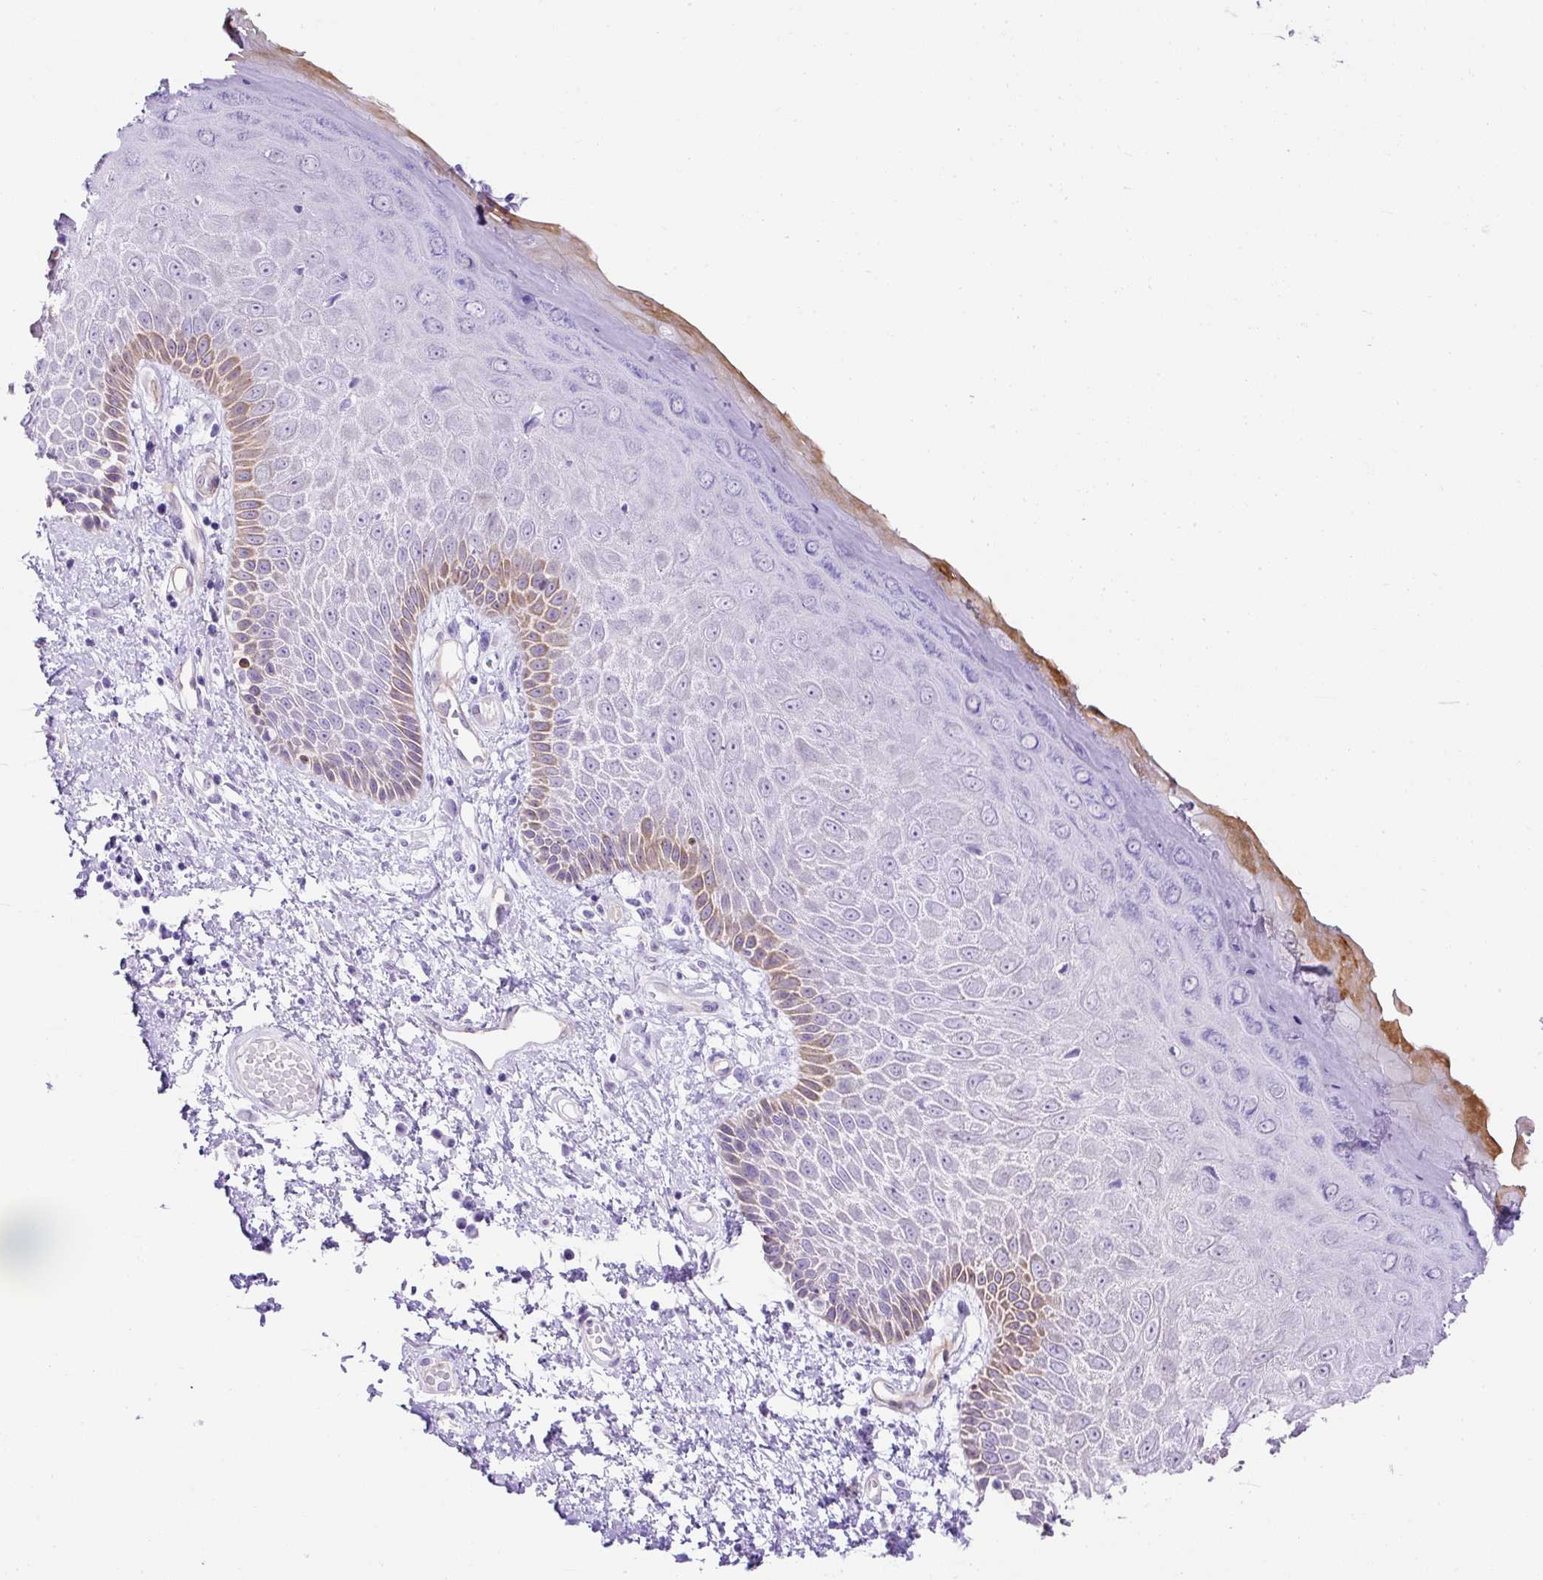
{"staining": {"intensity": "moderate", "quantity": "<25%", "location": "cytoplasmic/membranous"}, "tissue": "skin", "cell_type": "Epidermal cells", "image_type": "normal", "snomed": [{"axis": "morphology", "description": "Normal tissue, NOS"}, {"axis": "topography", "description": "Anal"}, {"axis": "topography", "description": "Peripheral nerve tissue"}], "caption": "Epidermal cells reveal low levels of moderate cytoplasmic/membranous staining in approximately <25% of cells in normal human skin. Ihc stains the protein of interest in brown and the nuclei are stained blue.", "gene": "KRT12", "patient": {"sex": "male", "age": 78}}